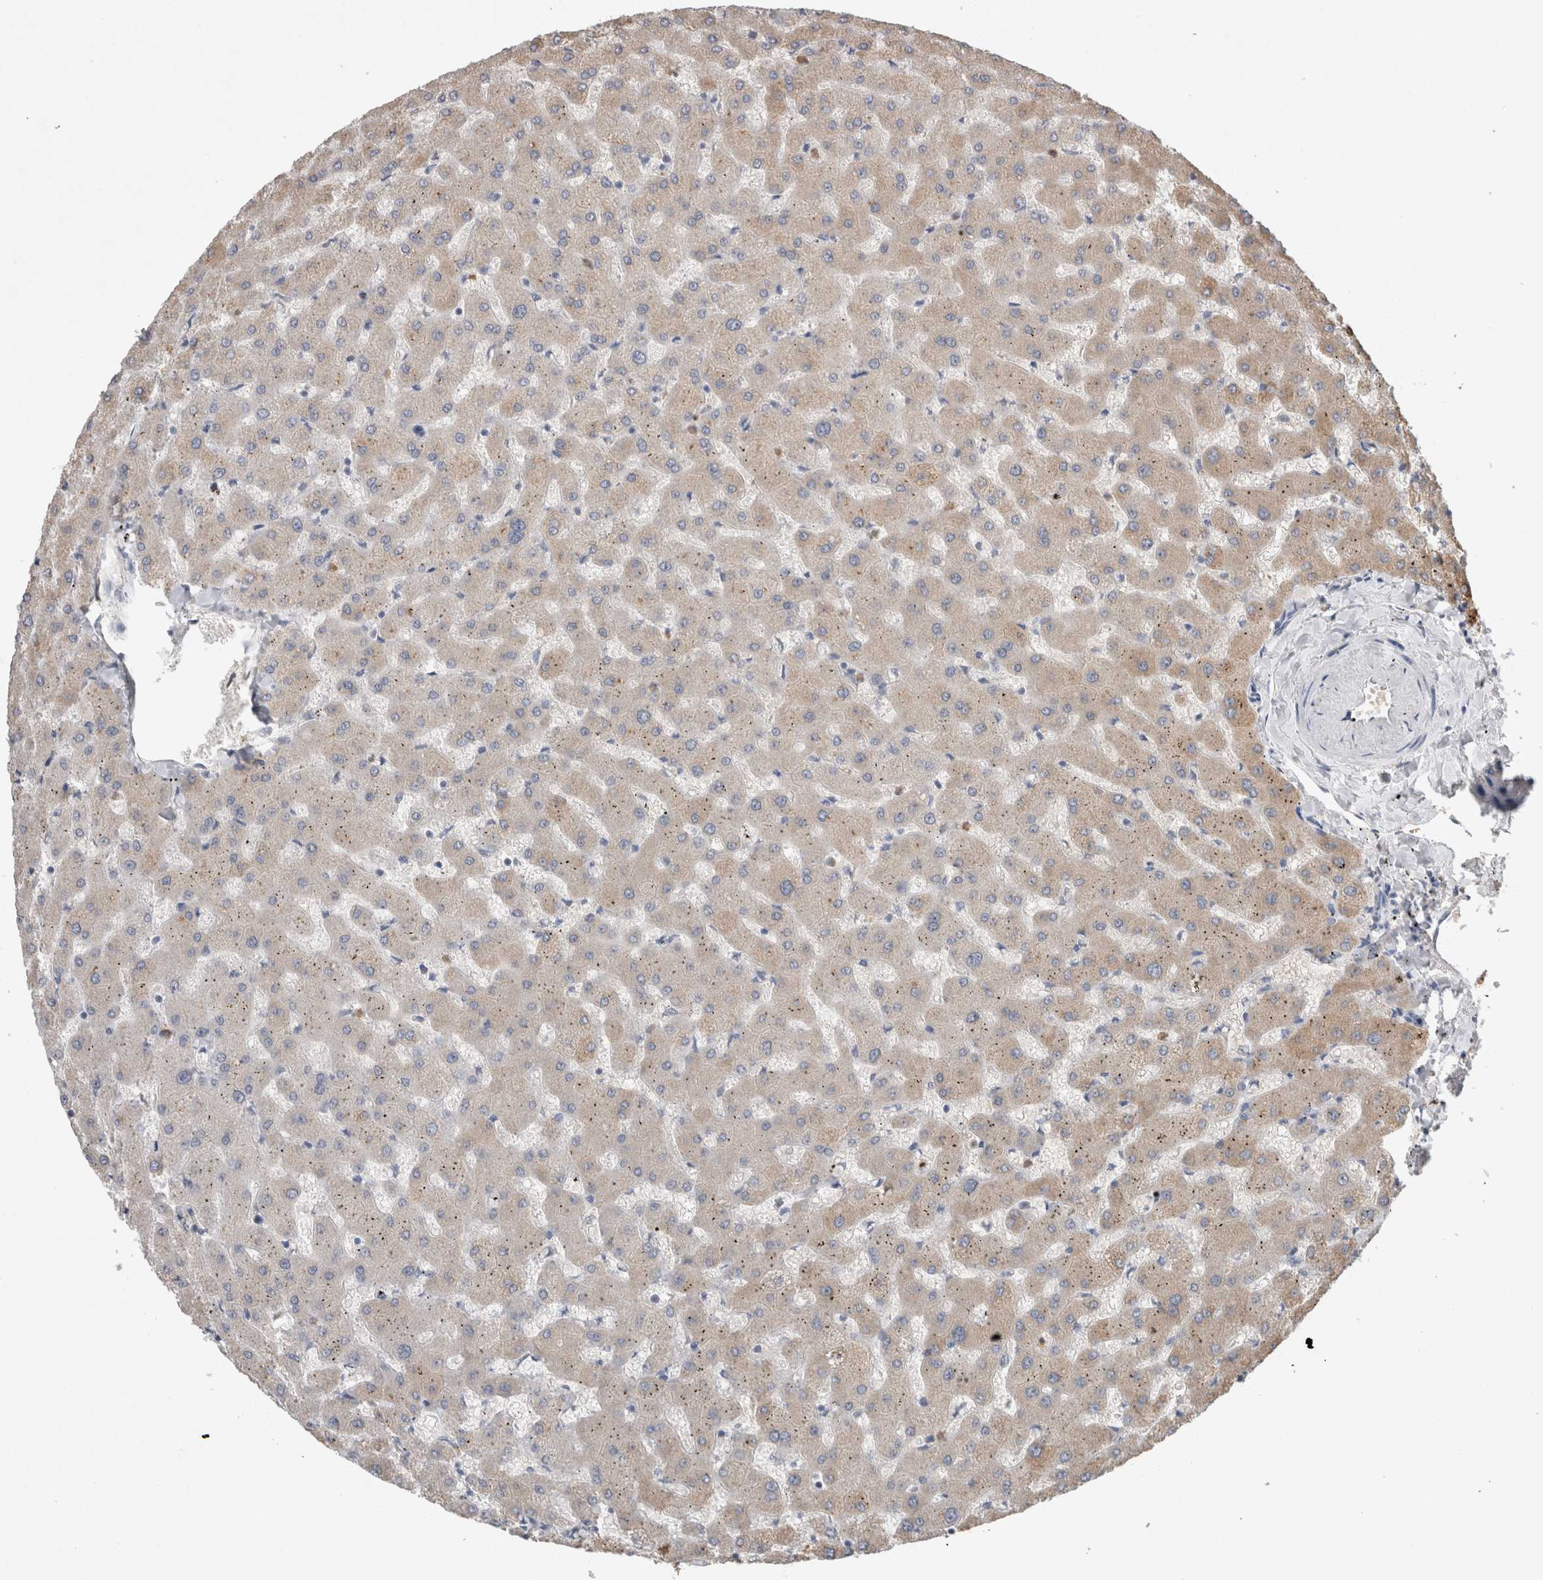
{"staining": {"intensity": "negative", "quantity": "none", "location": "none"}, "tissue": "liver", "cell_type": "Cholangiocytes", "image_type": "normal", "snomed": [{"axis": "morphology", "description": "Normal tissue, NOS"}, {"axis": "topography", "description": "Liver"}], "caption": "This is a histopathology image of IHC staining of unremarkable liver, which shows no positivity in cholangiocytes. (DAB (3,3'-diaminobenzidine) immunohistochemistry (IHC), high magnification).", "gene": "FABP7", "patient": {"sex": "female", "age": 63}}